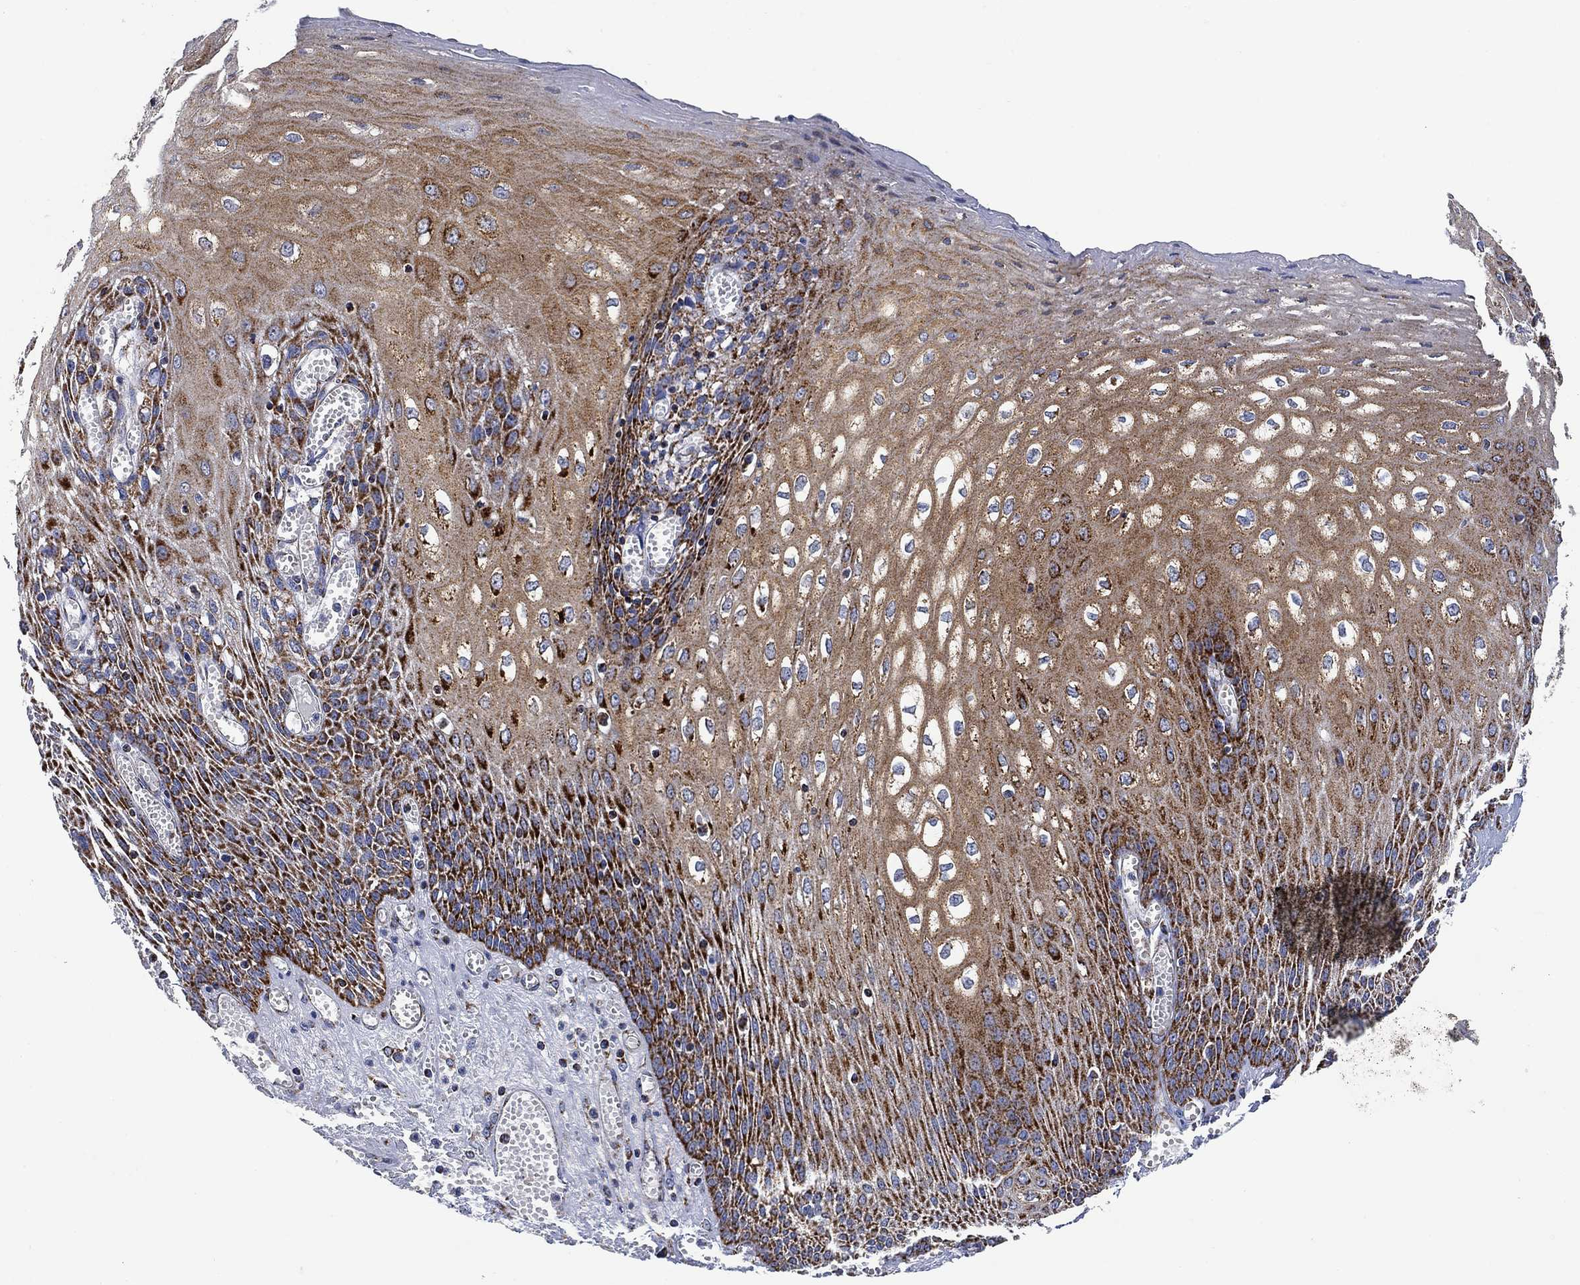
{"staining": {"intensity": "moderate", "quantity": "25%-75%", "location": "cytoplasmic/membranous,nuclear"}, "tissue": "esophagus", "cell_type": "Squamous epithelial cells", "image_type": "normal", "snomed": [{"axis": "morphology", "description": "Normal tissue, NOS"}, {"axis": "topography", "description": "Esophagus"}], "caption": "Moderate cytoplasmic/membranous,nuclear staining is identified in approximately 25%-75% of squamous epithelial cells in unremarkable esophagus.", "gene": "NDUFS3", "patient": {"sex": "male", "age": 58}}